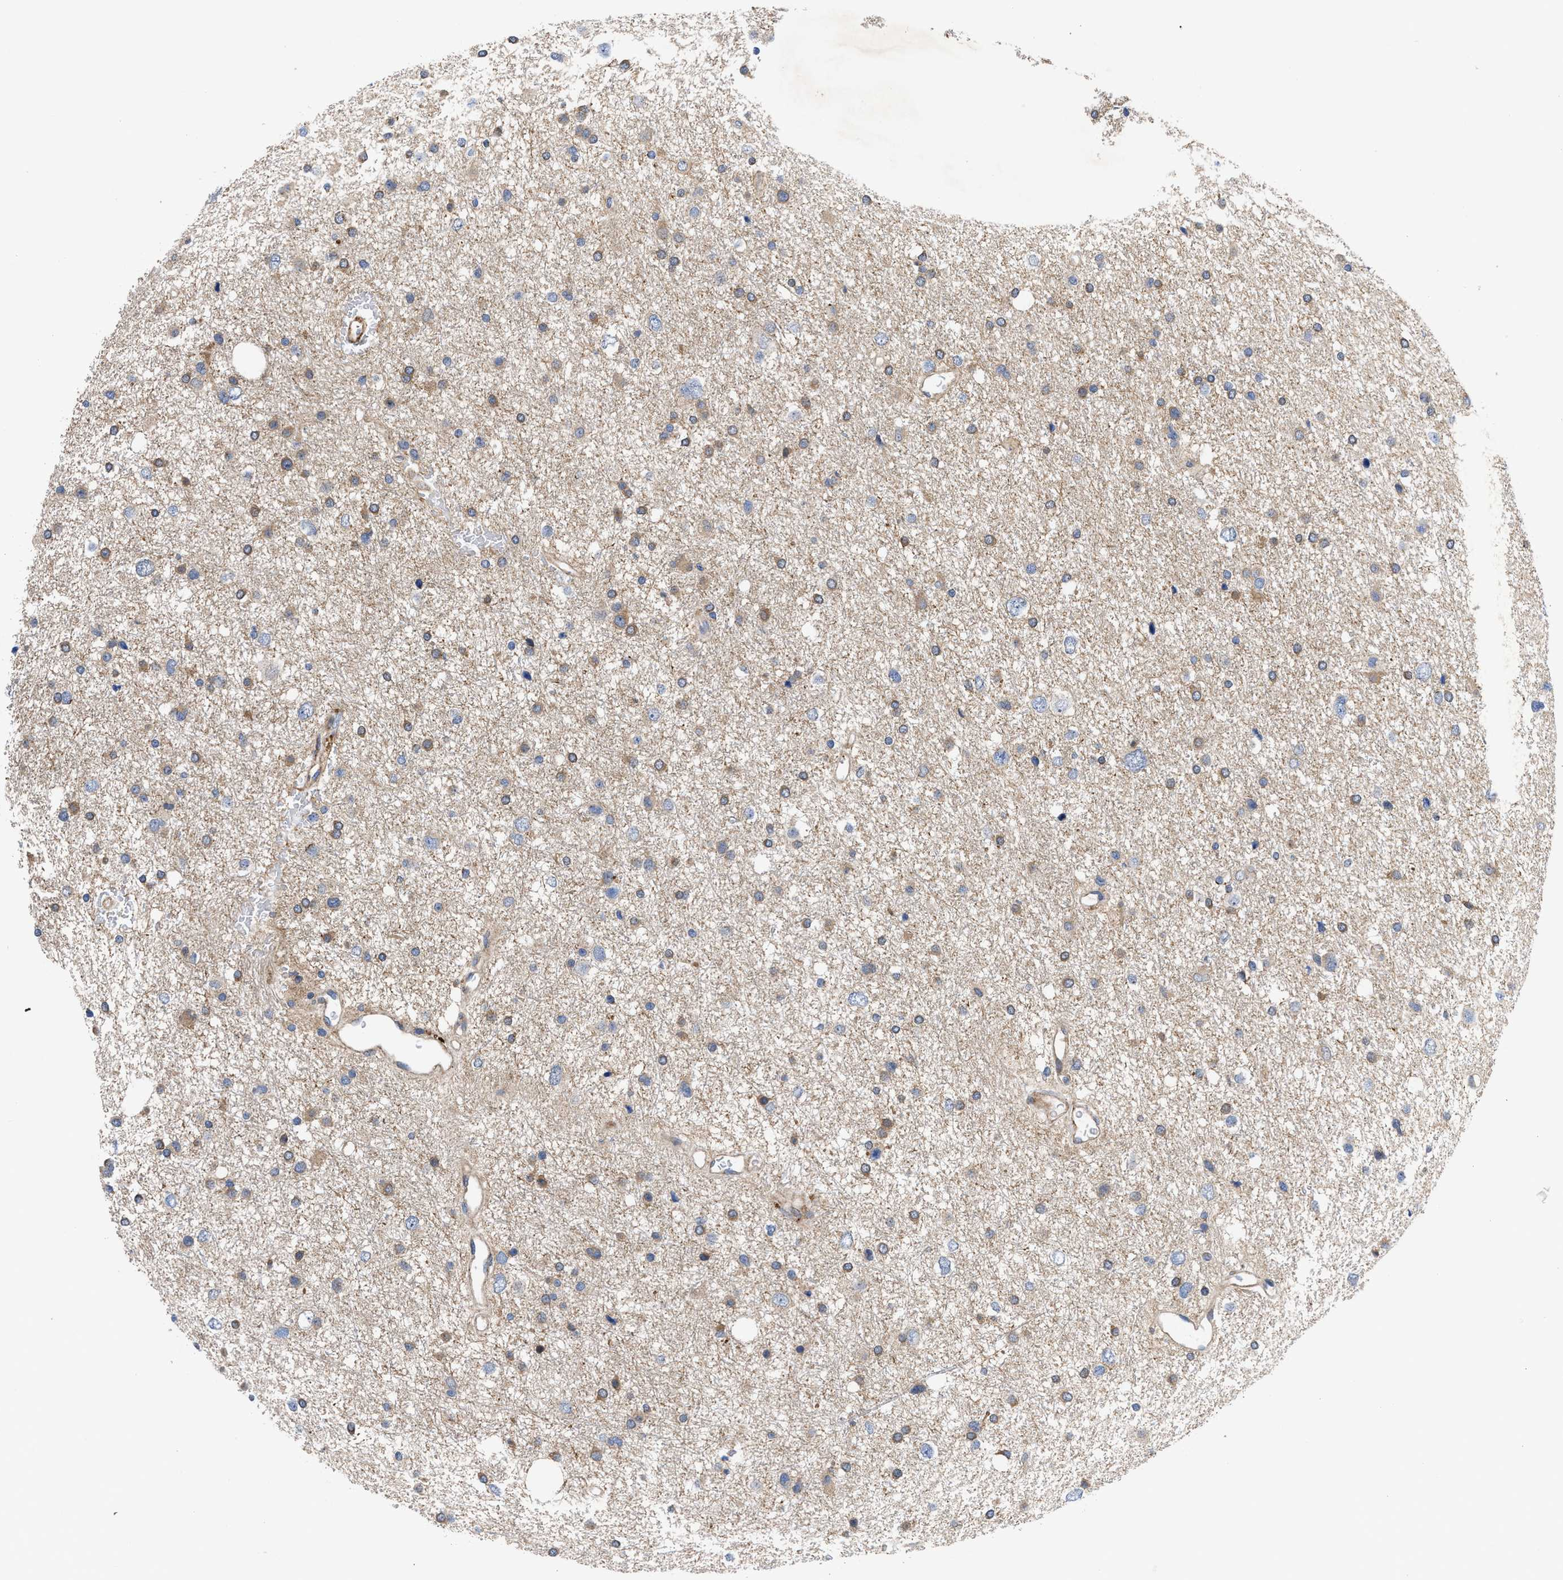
{"staining": {"intensity": "weak", "quantity": ">75%", "location": "cytoplasmic/membranous"}, "tissue": "glioma", "cell_type": "Tumor cells", "image_type": "cancer", "snomed": [{"axis": "morphology", "description": "Glioma, malignant, Low grade"}, {"axis": "topography", "description": "Brain"}], "caption": "The photomicrograph displays a brown stain indicating the presence of a protein in the cytoplasmic/membranous of tumor cells in malignant glioma (low-grade).", "gene": "SPAST", "patient": {"sex": "female", "age": 37}}